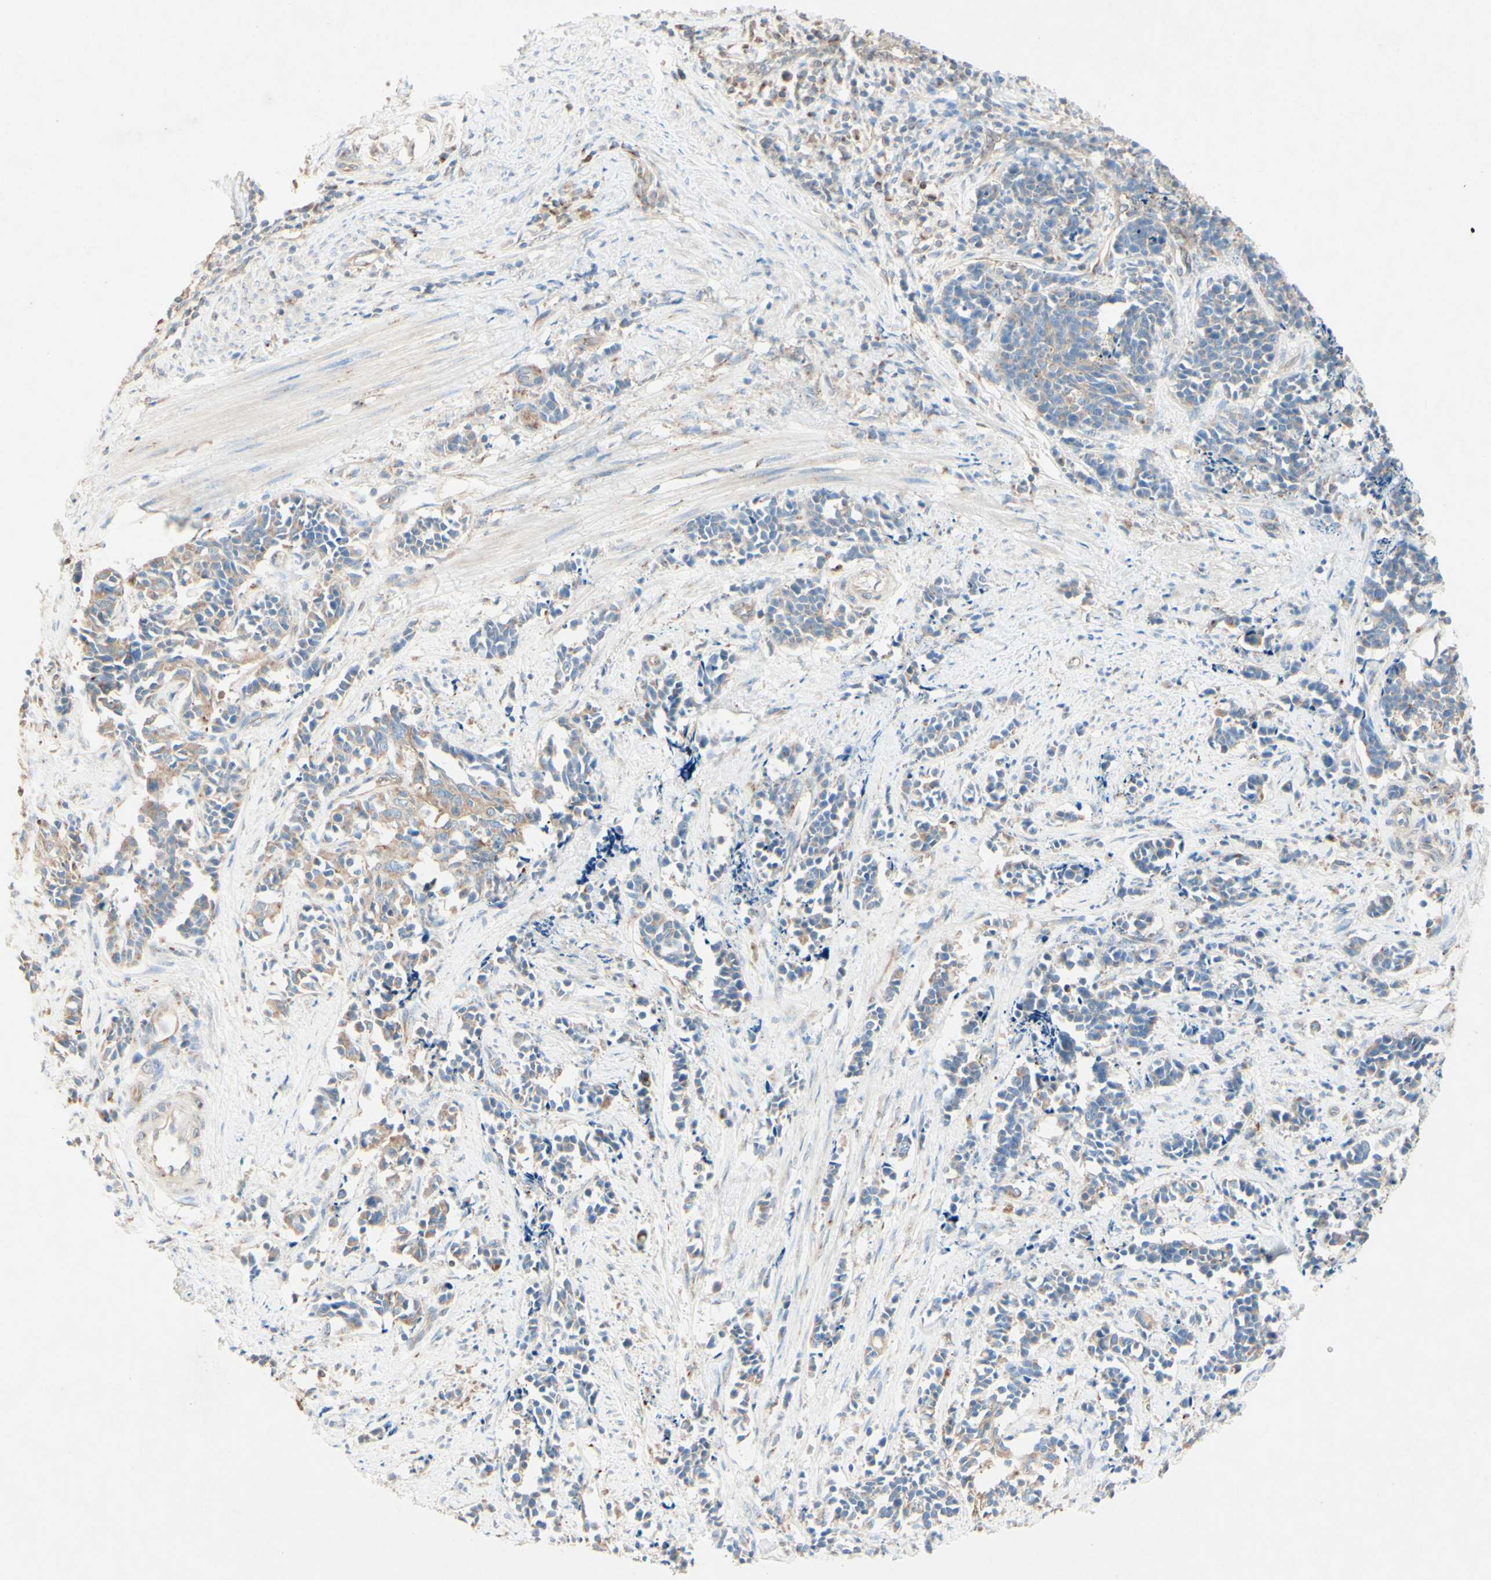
{"staining": {"intensity": "weak", "quantity": "25%-75%", "location": "cytoplasmic/membranous"}, "tissue": "cervical cancer", "cell_type": "Tumor cells", "image_type": "cancer", "snomed": [{"axis": "morphology", "description": "Normal tissue, NOS"}, {"axis": "morphology", "description": "Squamous cell carcinoma, NOS"}, {"axis": "topography", "description": "Cervix"}], "caption": "Cervical squamous cell carcinoma stained with DAB (3,3'-diaminobenzidine) immunohistochemistry exhibits low levels of weak cytoplasmic/membranous staining in about 25%-75% of tumor cells. (Stains: DAB (3,3'-diaminobenzidine) in brown, nuclei in blue, Microscopy: brightfield microscopy at high magnification).", "gene": "MTM1", "patient": {"sex": "female", "age": 35}}